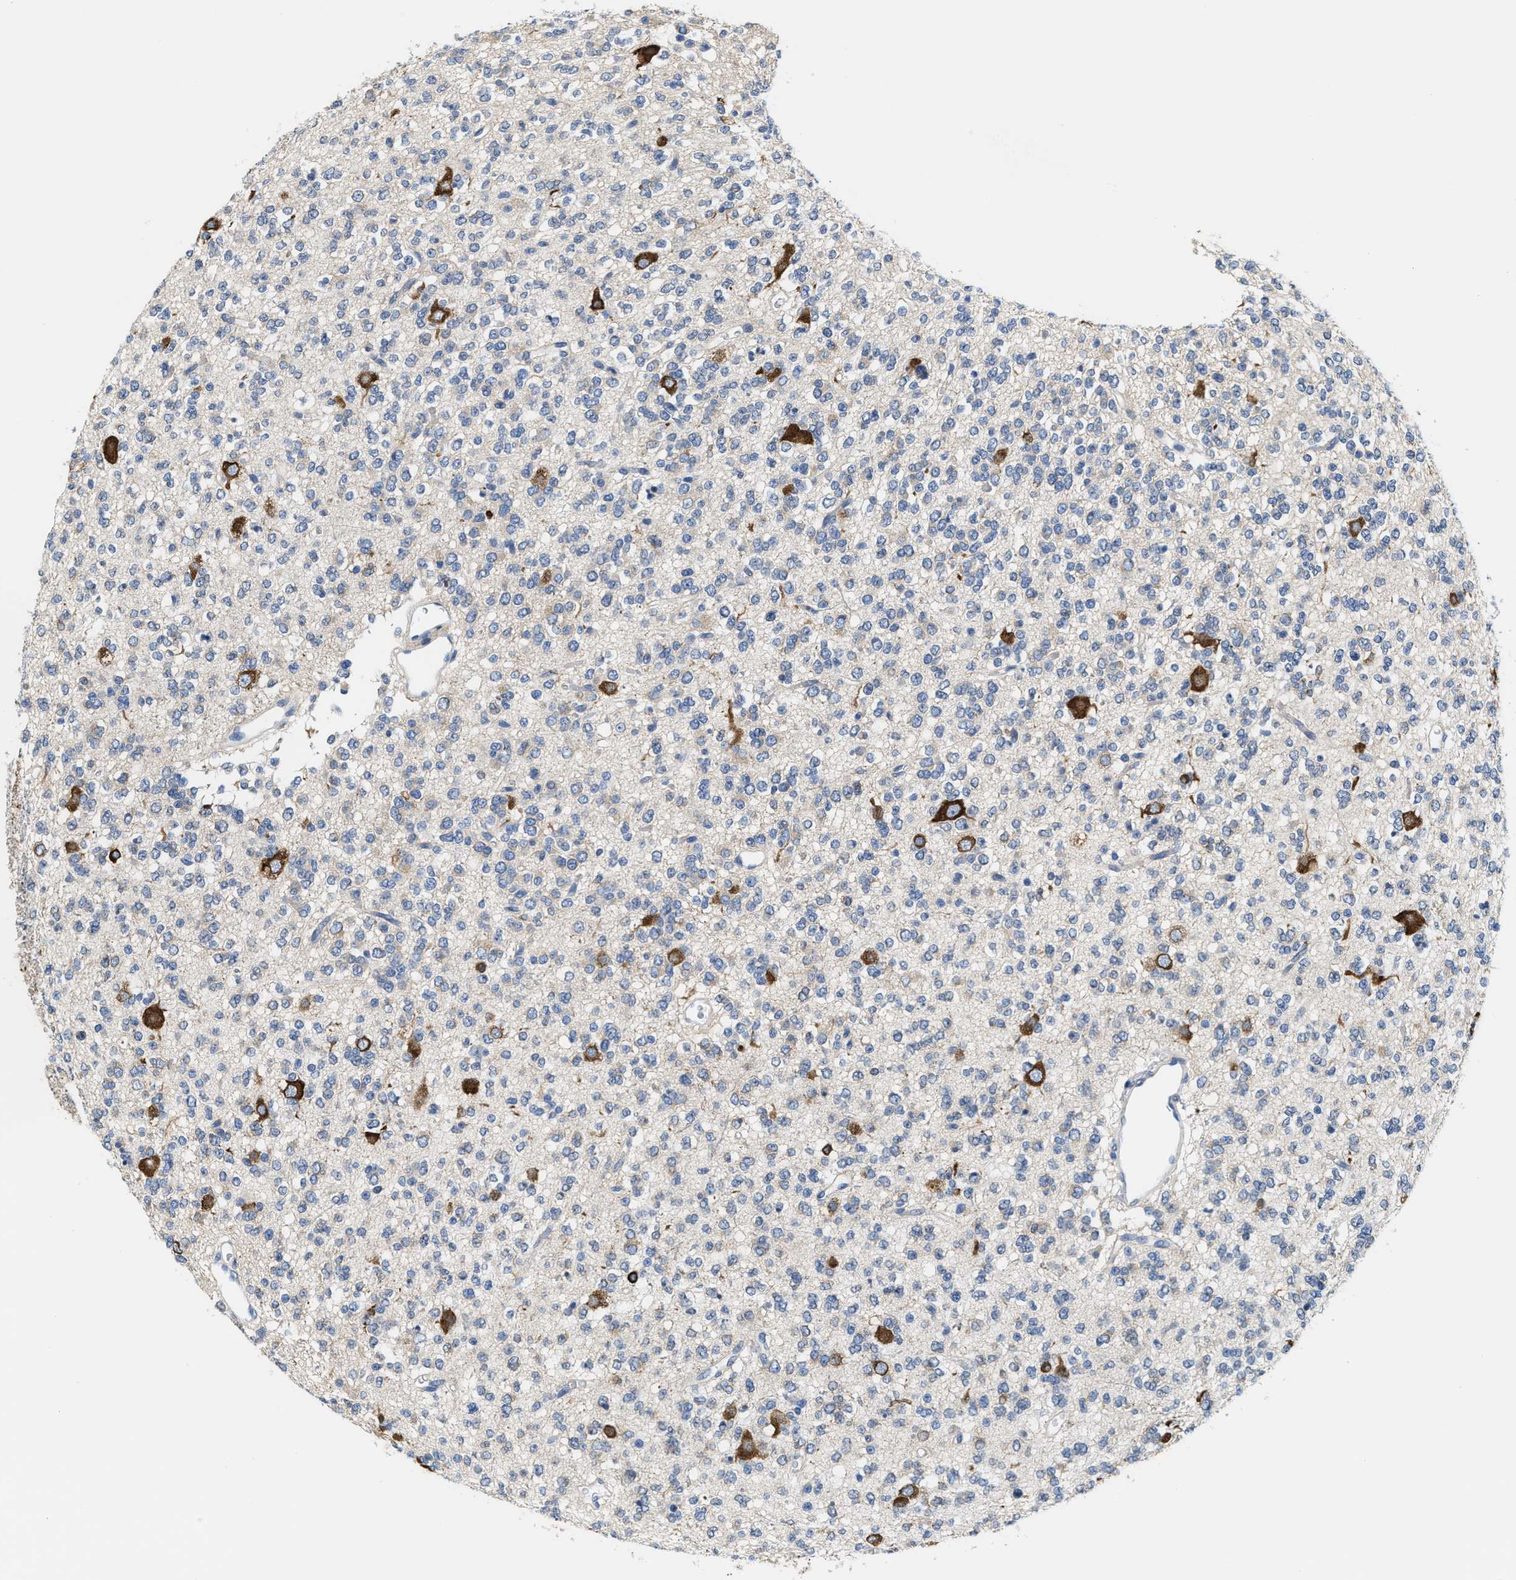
{"staining": {"intensity": "negative", "quantity": "none", "location": "none"}, "tissue": "glioma", "cell_type": "Tumor cells", "image_type": "cancer", "snomed": [{"axis": "morphology", "description": "Glioma, malignant, Low grade"}, {"axis": "topography", "description": "Brain"}], "caption": "Glioma was stained to show a protein in brown. There is no significant positivity in tumor cells.", "gene": "DSCAM", "patient": {"sex": "male", "age": 38}}